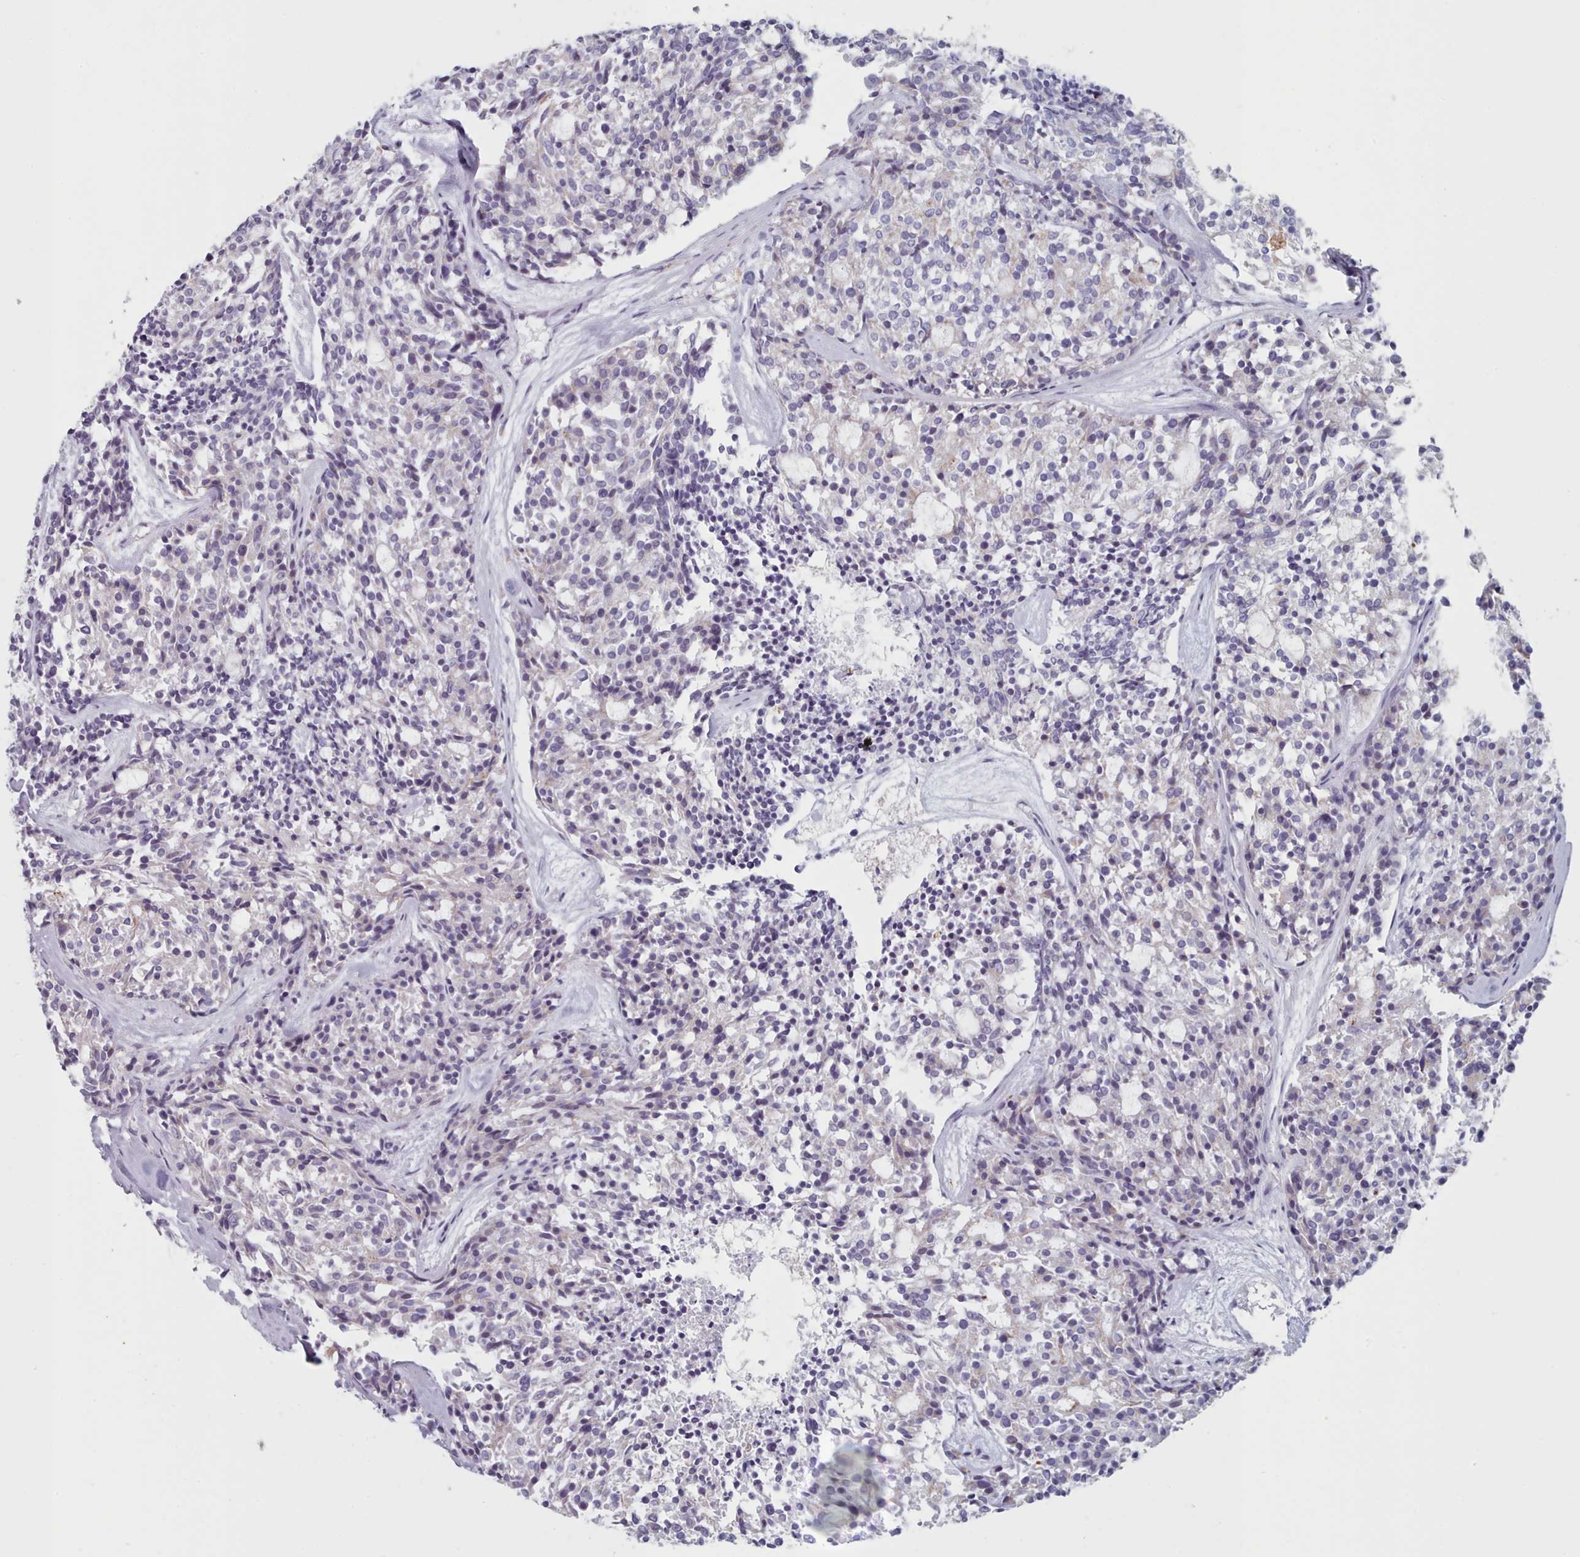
{"staining": {"intensity": "weak", "quantity": "<25%", "location": "cytoplasmic/membranous"}, "tissue": "carcinoid", "cell_type": "Tumor cells", "image_type": "cancer", "snomed": [{"axis": "morphology", "description": "Carcinoid, malignant, NOS"}, {"axis": "topography", "description": "Pancreas"}], "caption": "IHC histopathology image of neoplastic tissue: malignant carcinoid stained with DAB displays no significant protein expression in tumor cells.", "gene": "FAM170B", "patient": {"sex": "female", "age": 54}}